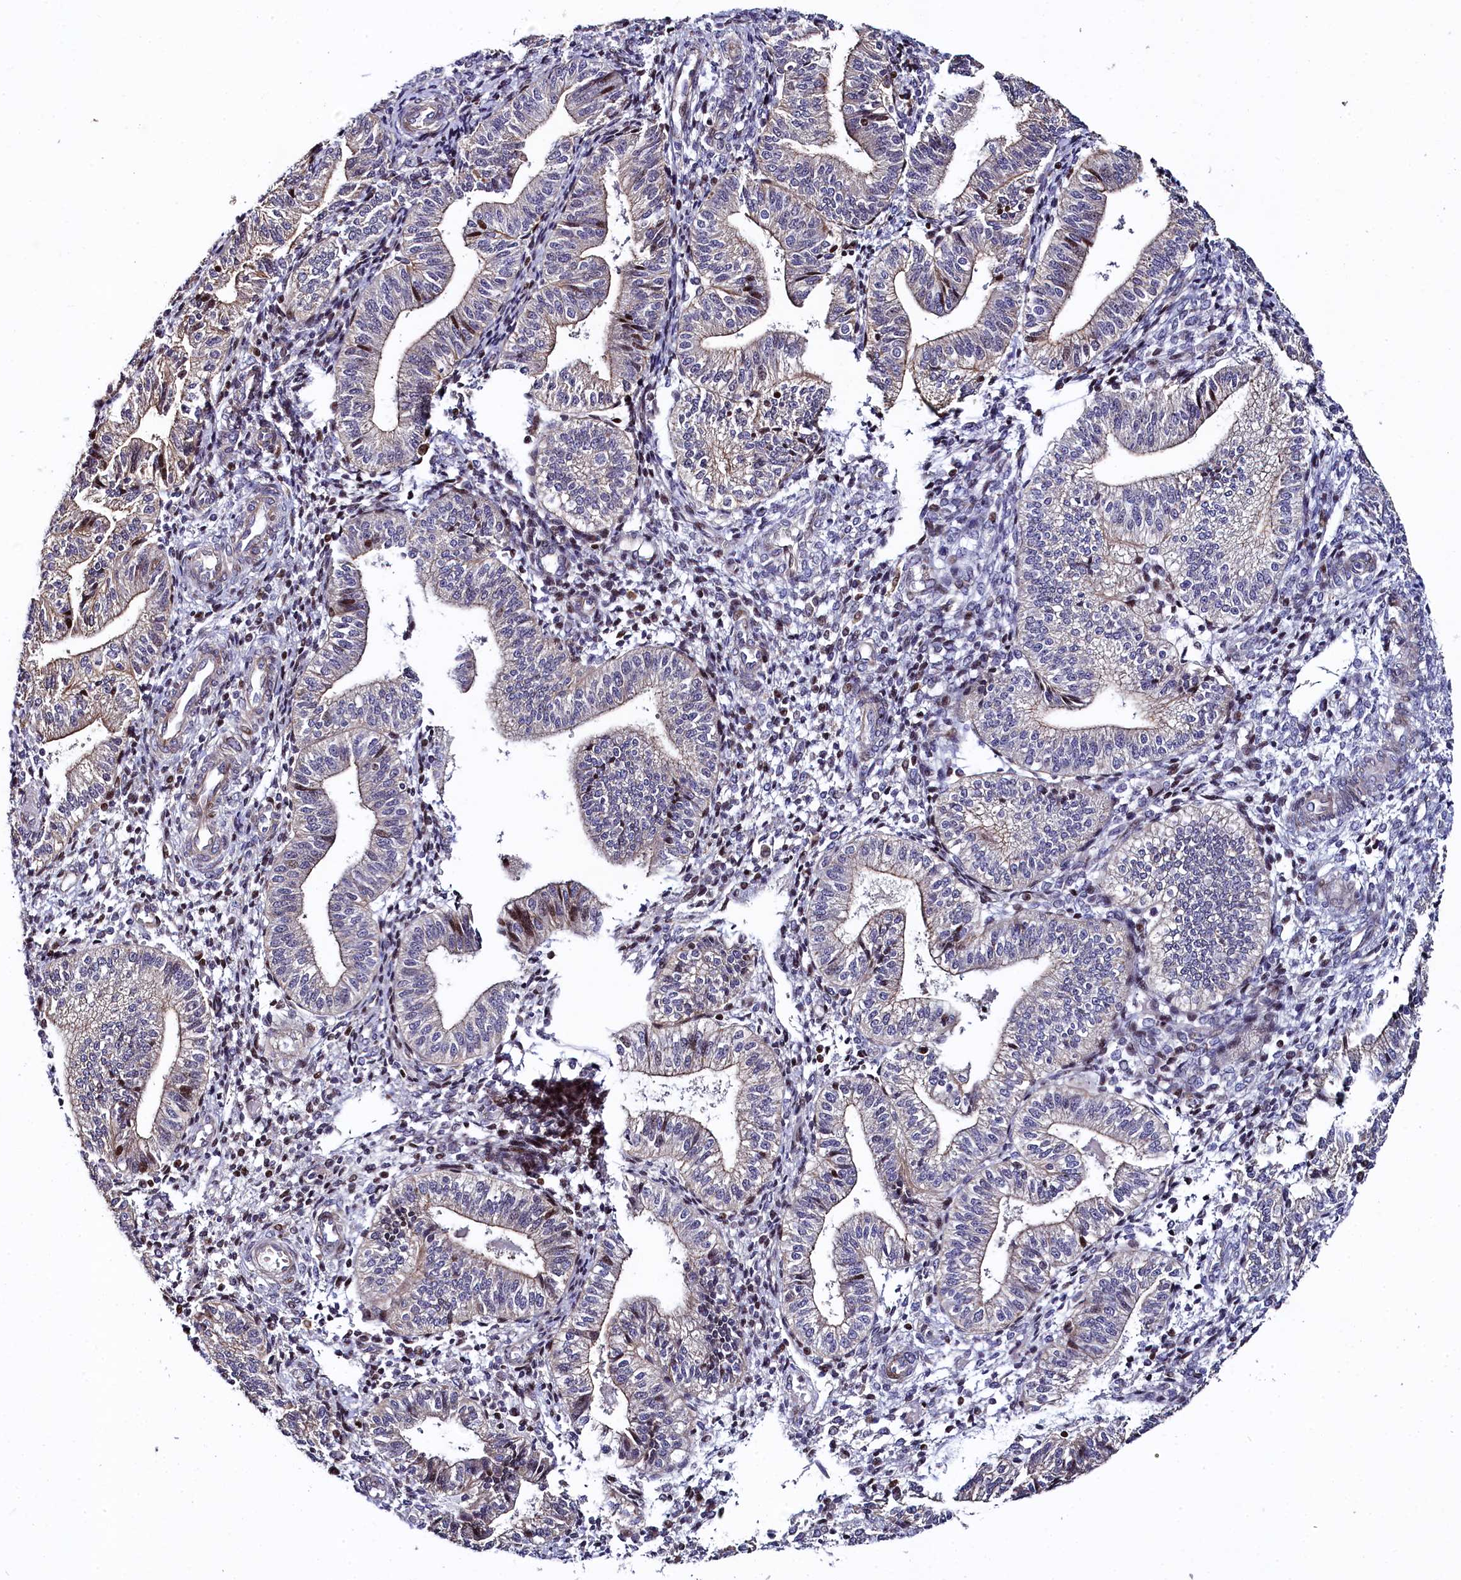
{"staining": {"intensity": "moderate", "quantity": "<25%", "location": "nuclear"}, "tissue": "endometrium", "cell_type": "Cells in endometrial stroma", "image_type": "normal", "snomed": [{"axis": "morphology", "description": "Normal tissue, NOS"}, {"axis": "topography", "description": "Endometrium"}], "caption": "Unremarkable endometrium exhibits moderate nuclear expression in approximately <25% of cells in endometrial stroma (brown staining indicates protein expression, while blue staining denotes nuclei)..", "gene": "TGDS", "patient": {"sex": "female", "age": 34}}